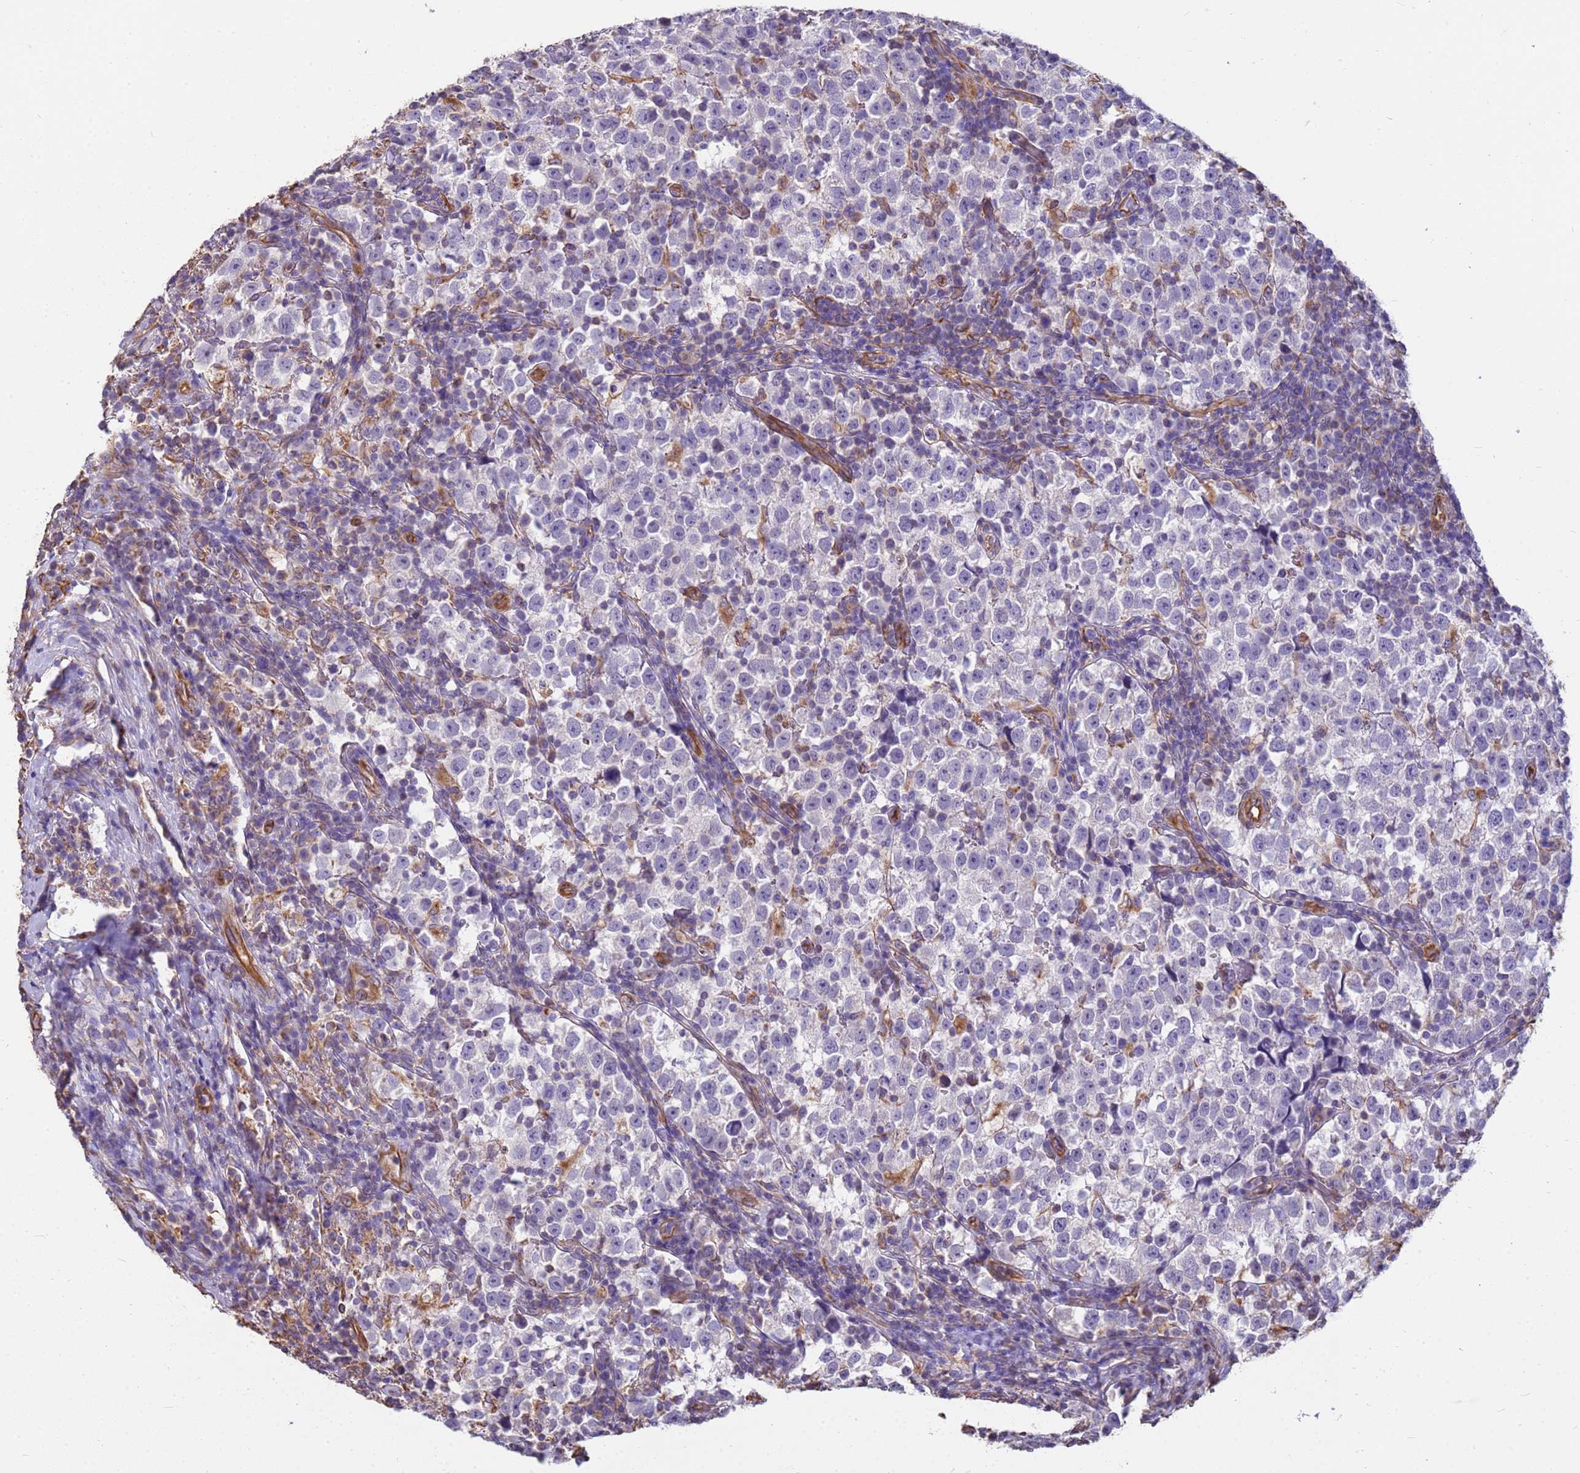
{"staining": {"intensity": "negative", "quantity": "none", "location": "none"}, "tissue": "testis cancer", "cell_type": "Tumor cells", "image_type": "cancer", "snomed": [{"axis": "morphology", "description": "Normal tissue, NOS"}, {"axis": "morphology", "description": "Seminoma, NOS"}, {"axis": "topography", "description": "Testis"}], "caption": "This is an immunohistochemistry histopathology image of human seminoma (testis). There is no staining in tumor cells.", "gene": "TCEAL3", "patient": {"sex": "male", "age": 43}}